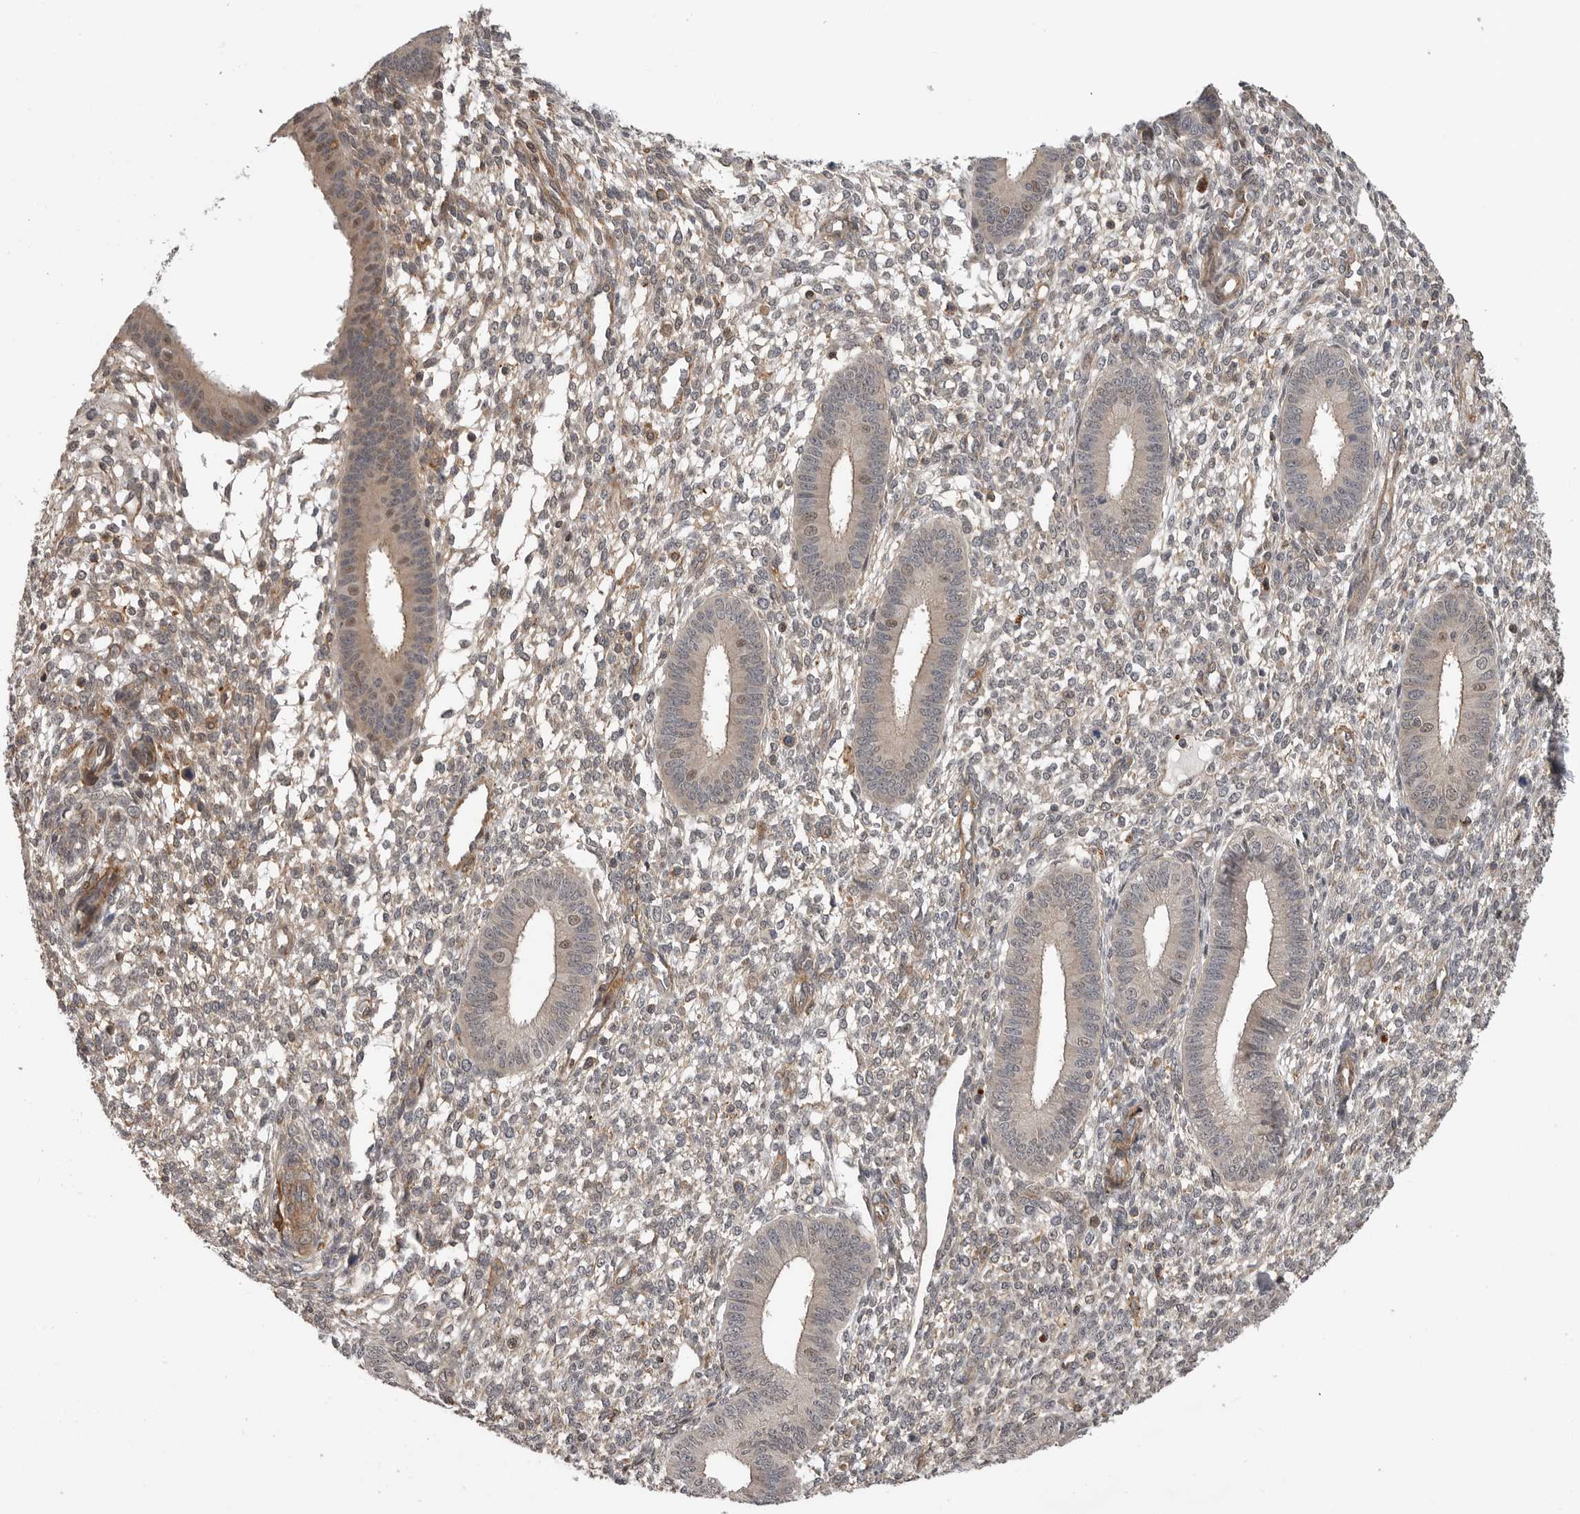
{"staining": {"intensity": "weak", "quantity": "<25%", "location": "cytoplasmic/membranous"}, "tissue": "endometrium", "cell_type": "Cells in endometrial stroma", "image_type": "normal", "snomed": [{"axis": "morphology", "description": "Normal tissue, NOS"}, {"axis": "topography", "description": "Endometrium"}], "caption": "Immunohistochemistry (IHC) of benign endometrium demonstrates no staining in cells in endometrial stroma.", "gene": "TRIM56", "patient": {"sex": "female", "age": 46}}